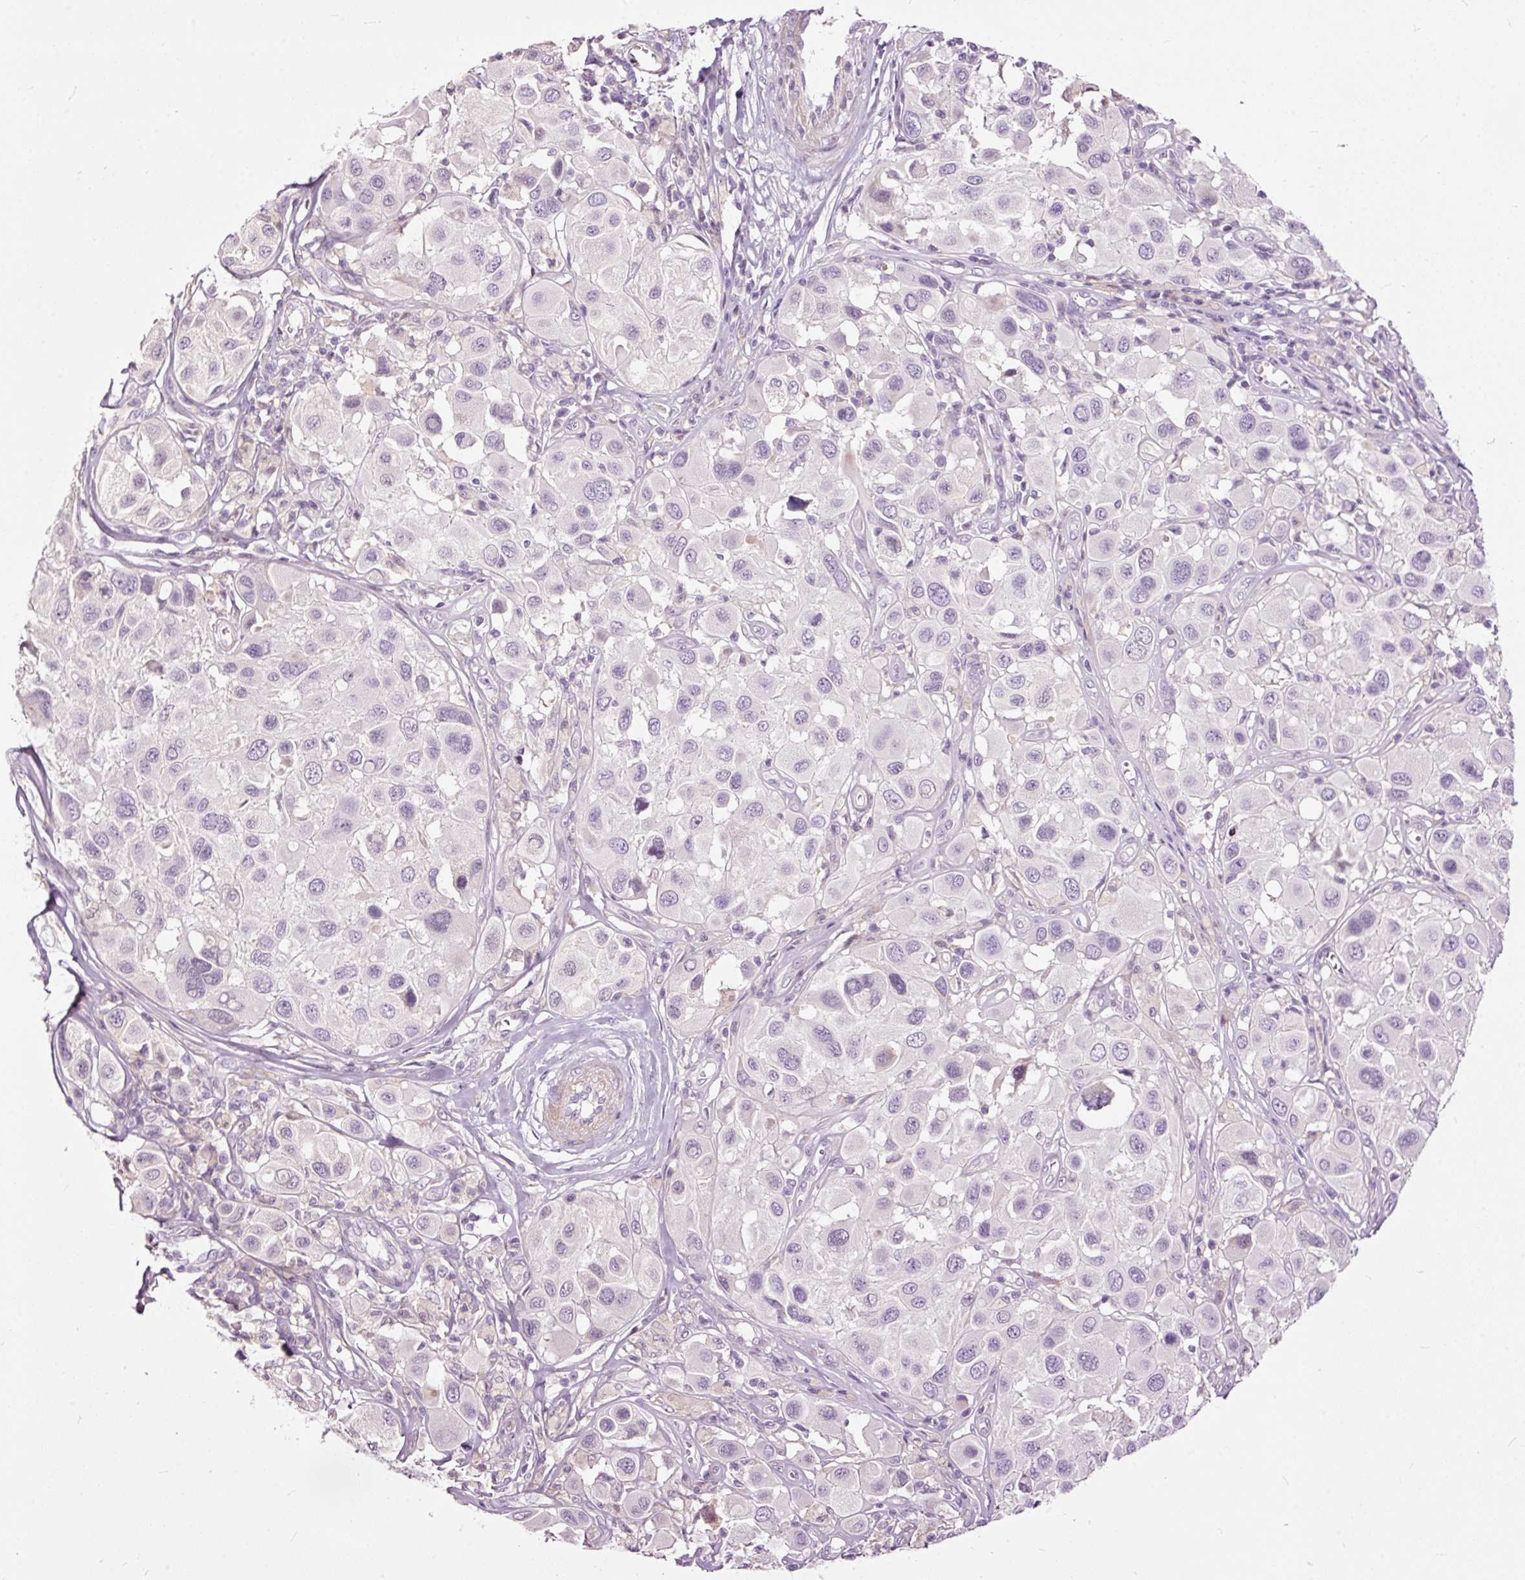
{"staining": {"intensity": "negative", "quantity": "none", "location": "none"}, "tissue": "melanoma", "cell_type": "Tumor cells", "image_type": "cancer", "snomed": [{"axis": "morphology", "description": "Malignant melanoma, Metastatic site"}, {"axis": "topography", "description": "Skin"}], "caption": "A photomicrograph of human melanoma is negative for staining in tumor cells.", "gene": "FCRL4", "patient": {"sex": "male", "age": 41}}